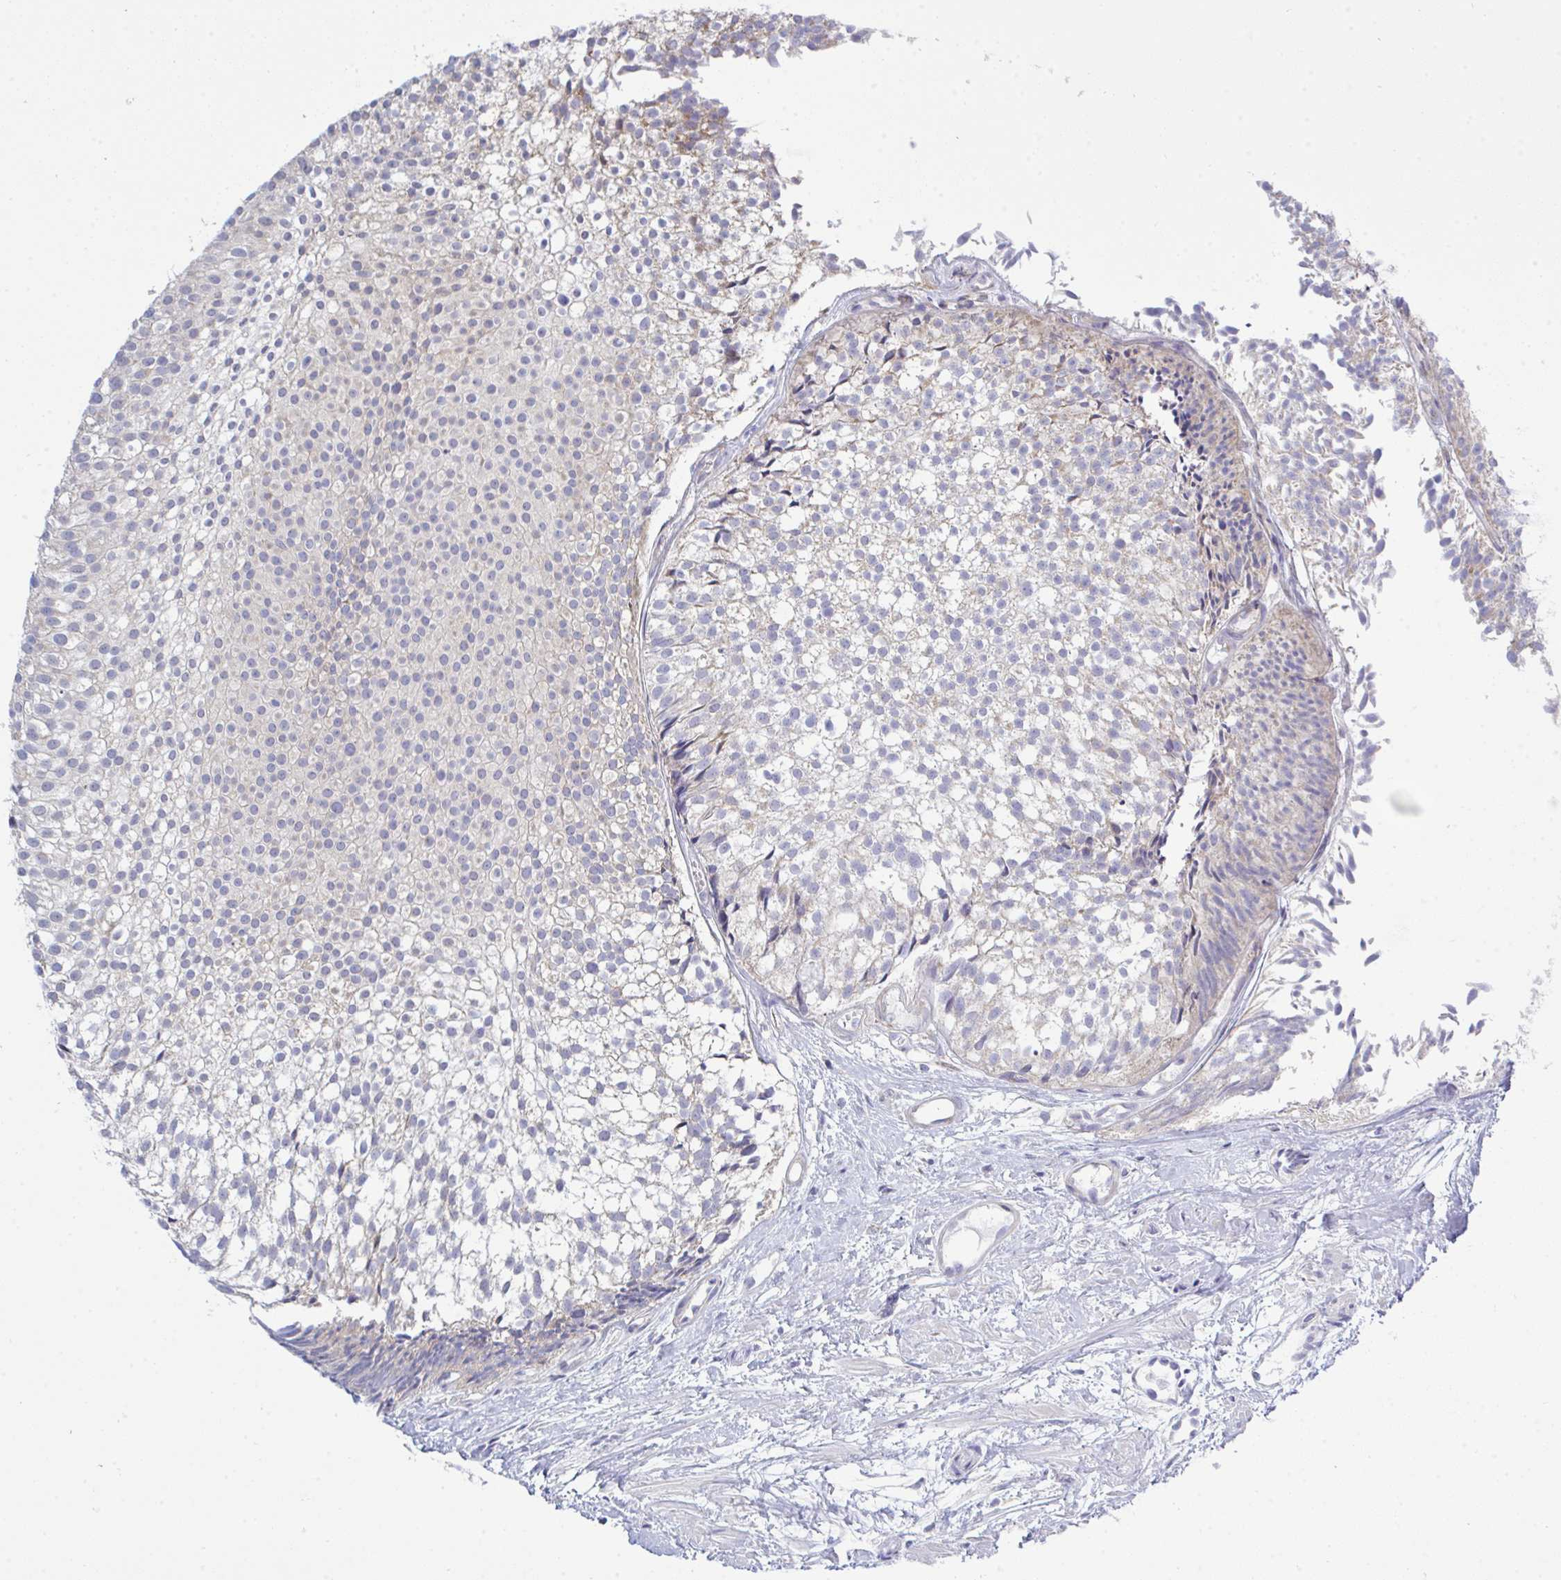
{"staining": {"intensity": "negative", "quantity": "none", "location": "none"}, "tissue": "urothelial cancer", "cell_type": "Tumor cells", "image_type": "cancer", "snomed": [{"axis": "morphology", "description": "Urothelial carcinoma, Low grade"}, {"axis": "topography", "description": "Urinary bladder"}], "caption": "Micrograph shows no significant protein positivity in tumor cells of urothelial cancer. (IHC, brightfield microscopy, high magnification).", "gene": "NDUFA7", "patient": {"sex": "male", "age": 91}}